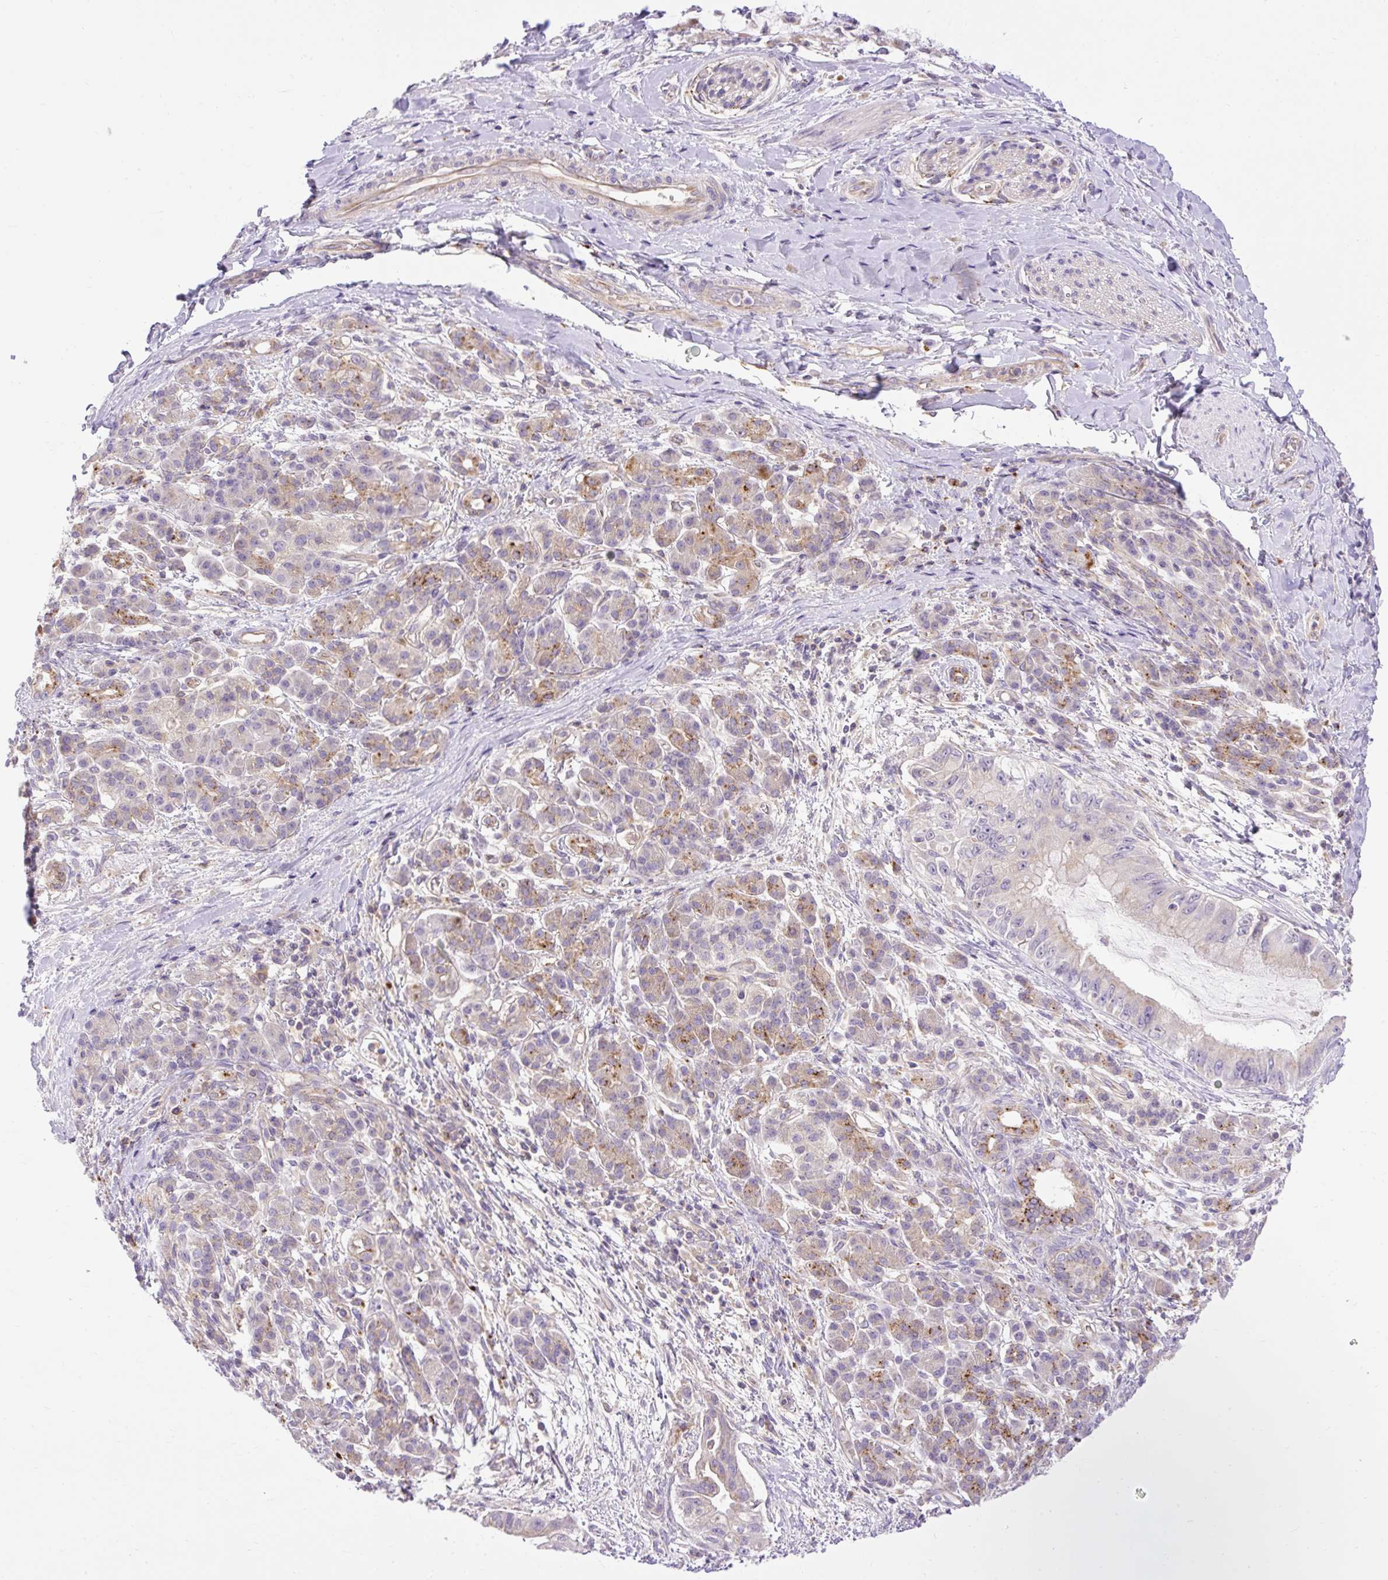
{"staining": {"intensity": "negative", "quantity": "none", "location": "none"}, "tissue": "pancreatic cancer", "cell_type": "Tumor cells", "image_type": "cancer", "snomed": [{"axis": "morphology", "description": "Adenocarcinoma, NOS"}, {"axis": "topography", "description": "Pancreas"}], "caption": "Tumor cells show no significant protein staining in adenocarcinoma (pancreatic).", "gene": "HEXB", "patient": {"sex": "male", "age": 48}}